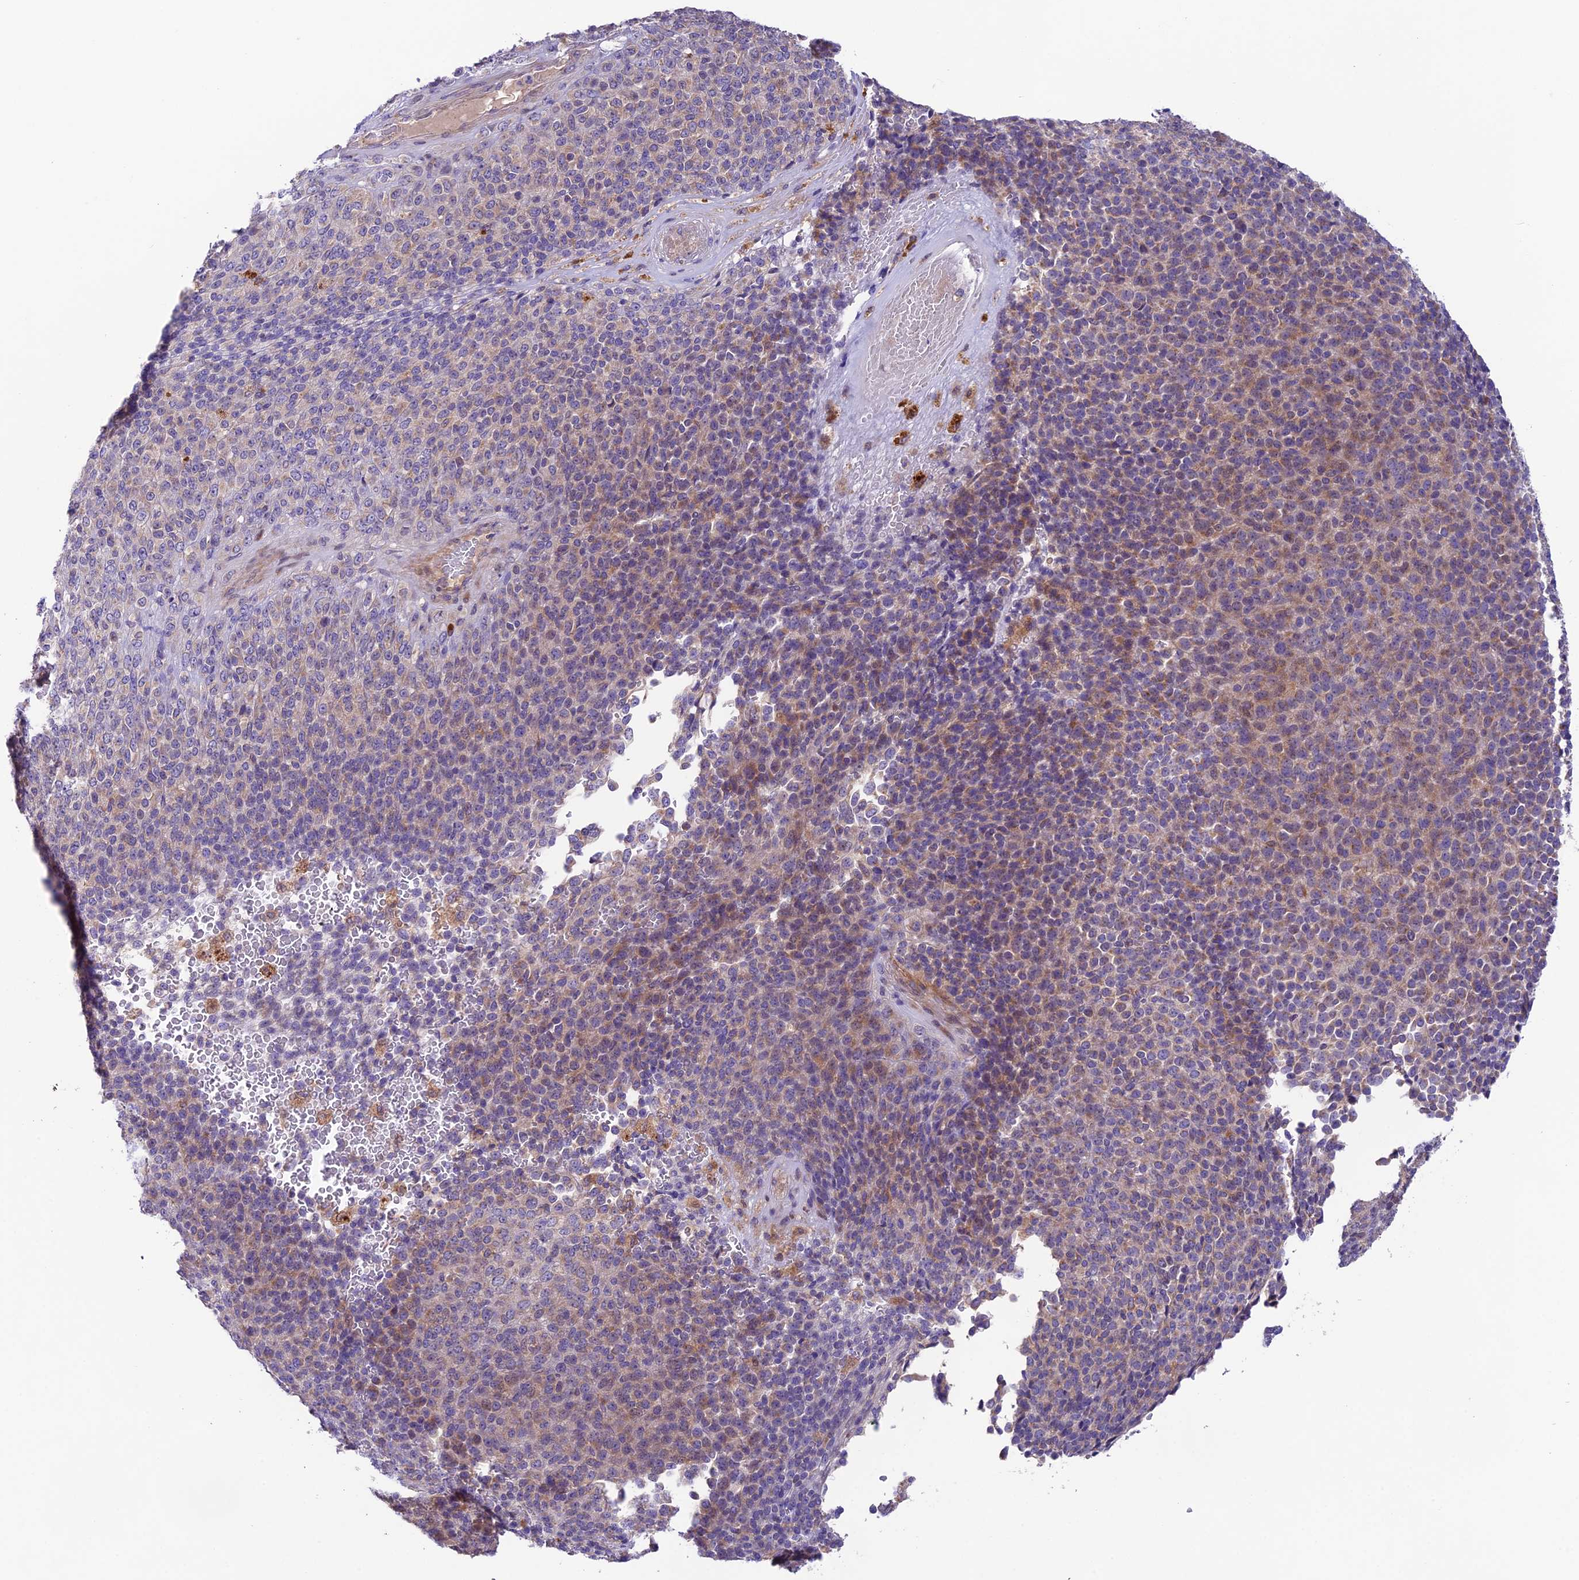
{"staining": {"intensity": "weak", "quantity": "25%-75%", "location": "cytoplasmic/membranous"}, "tissue": "melanoma", "cell_type": "Tumor cells", "image_type": "cancer", "snomed": [{"axis": "morphology", "description": "Malignant melanoma, Metastatic site"}, {"axis": "topography", "description": "Brain"}], "caption": "Human melanoma stained with a brown dye exhibits weak cytoplasmic/membranous positive expression in approximately 25%-75% of tumor cells.", "gene": "COG8", "patient": {"sex": "female", "age": 56}}